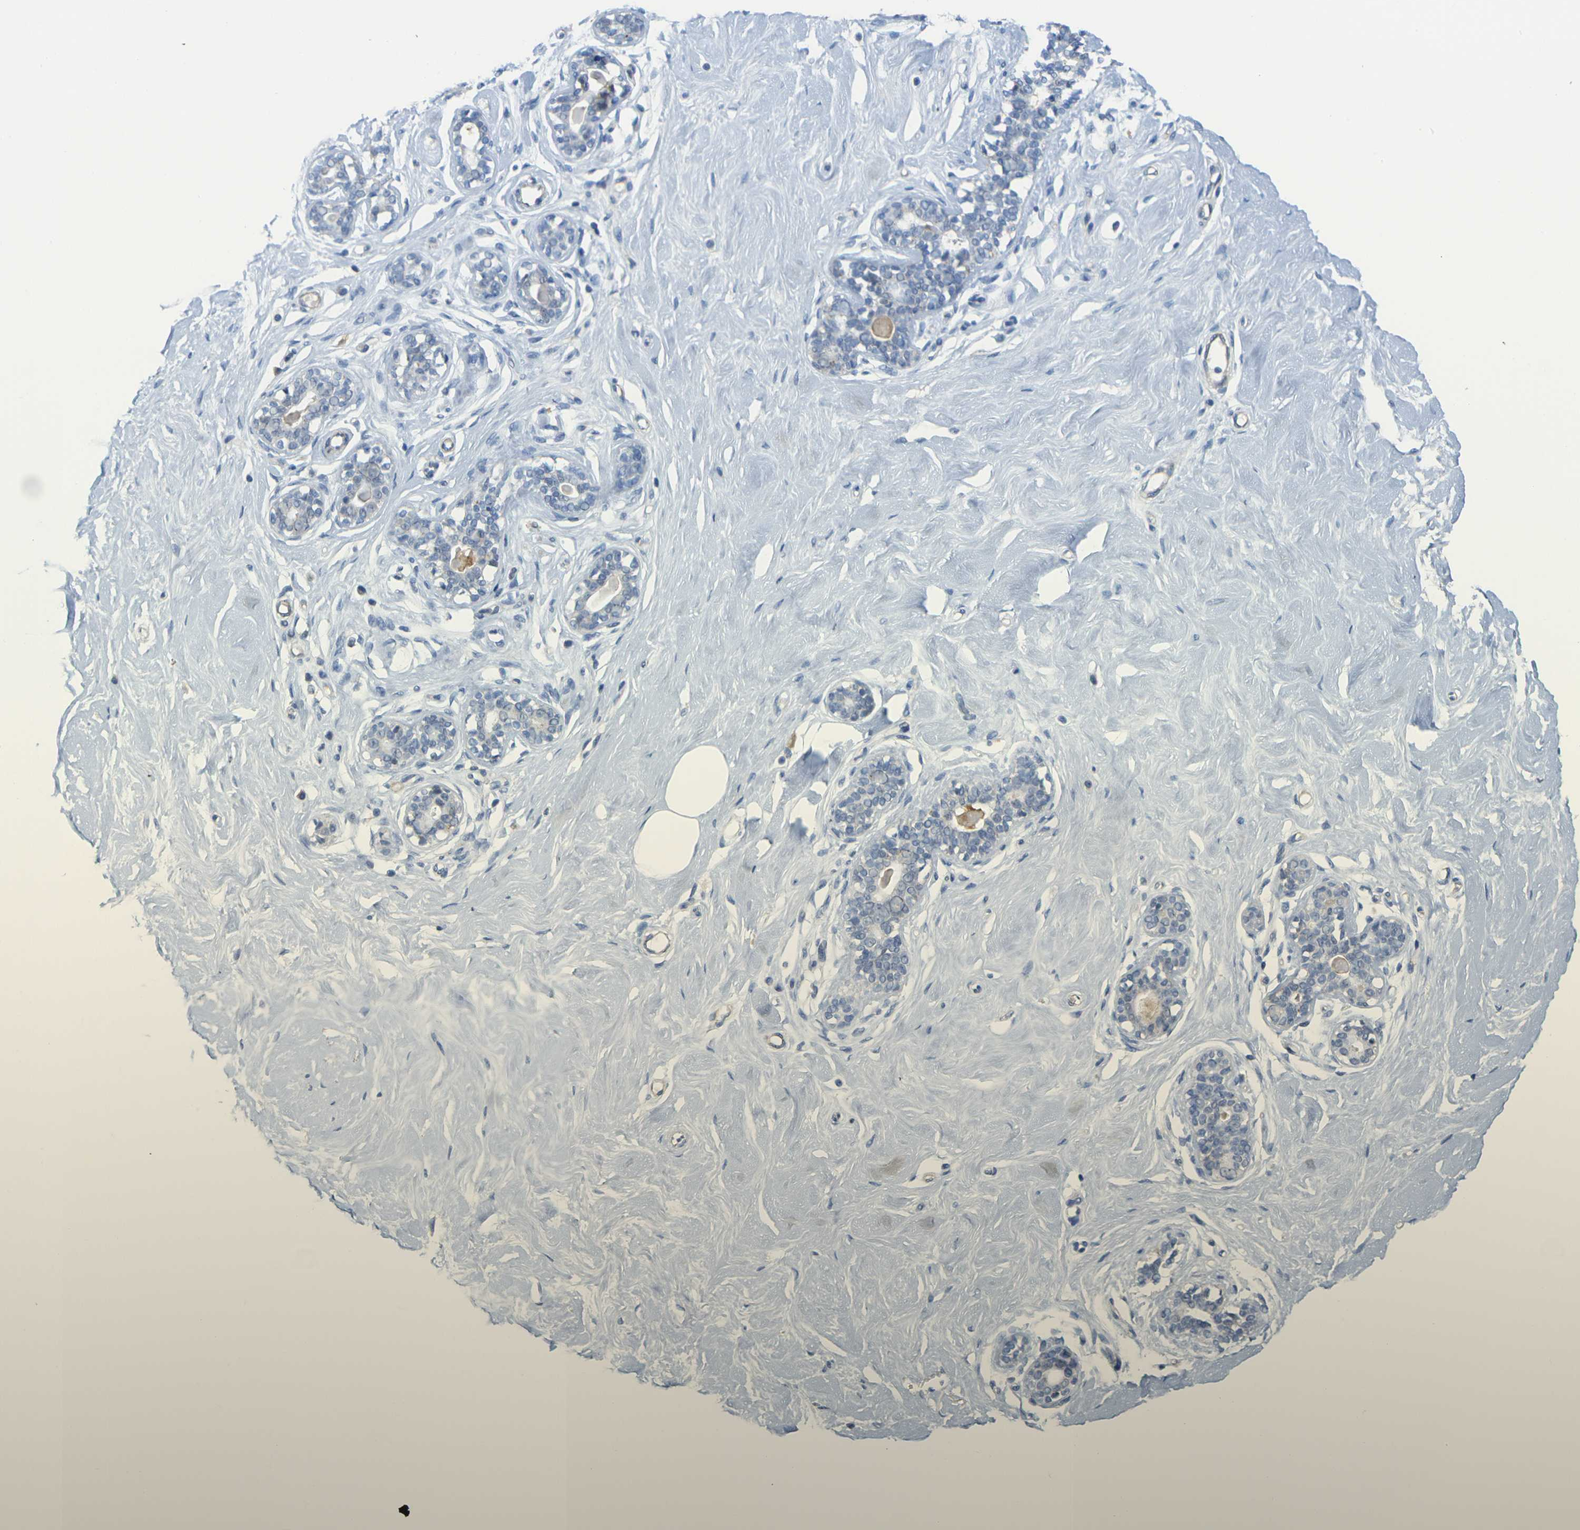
{"staining": {"intensity": "negative", "quantity": "none", "location": "none"}, "tissue": "breast", "cell_type": "Adipocytes", "image_type": "normal", "snomed": [{"axis": "morphology", "description": "Normal tissue, NOS"}, {"axis": "topography", "description": "Breast"}], "caption": "Breast stained for a protein using IHC demonstrates no positivity adipocytes.", "gene": "OTOF", "patient": {"sex": "female", "age": 23}}